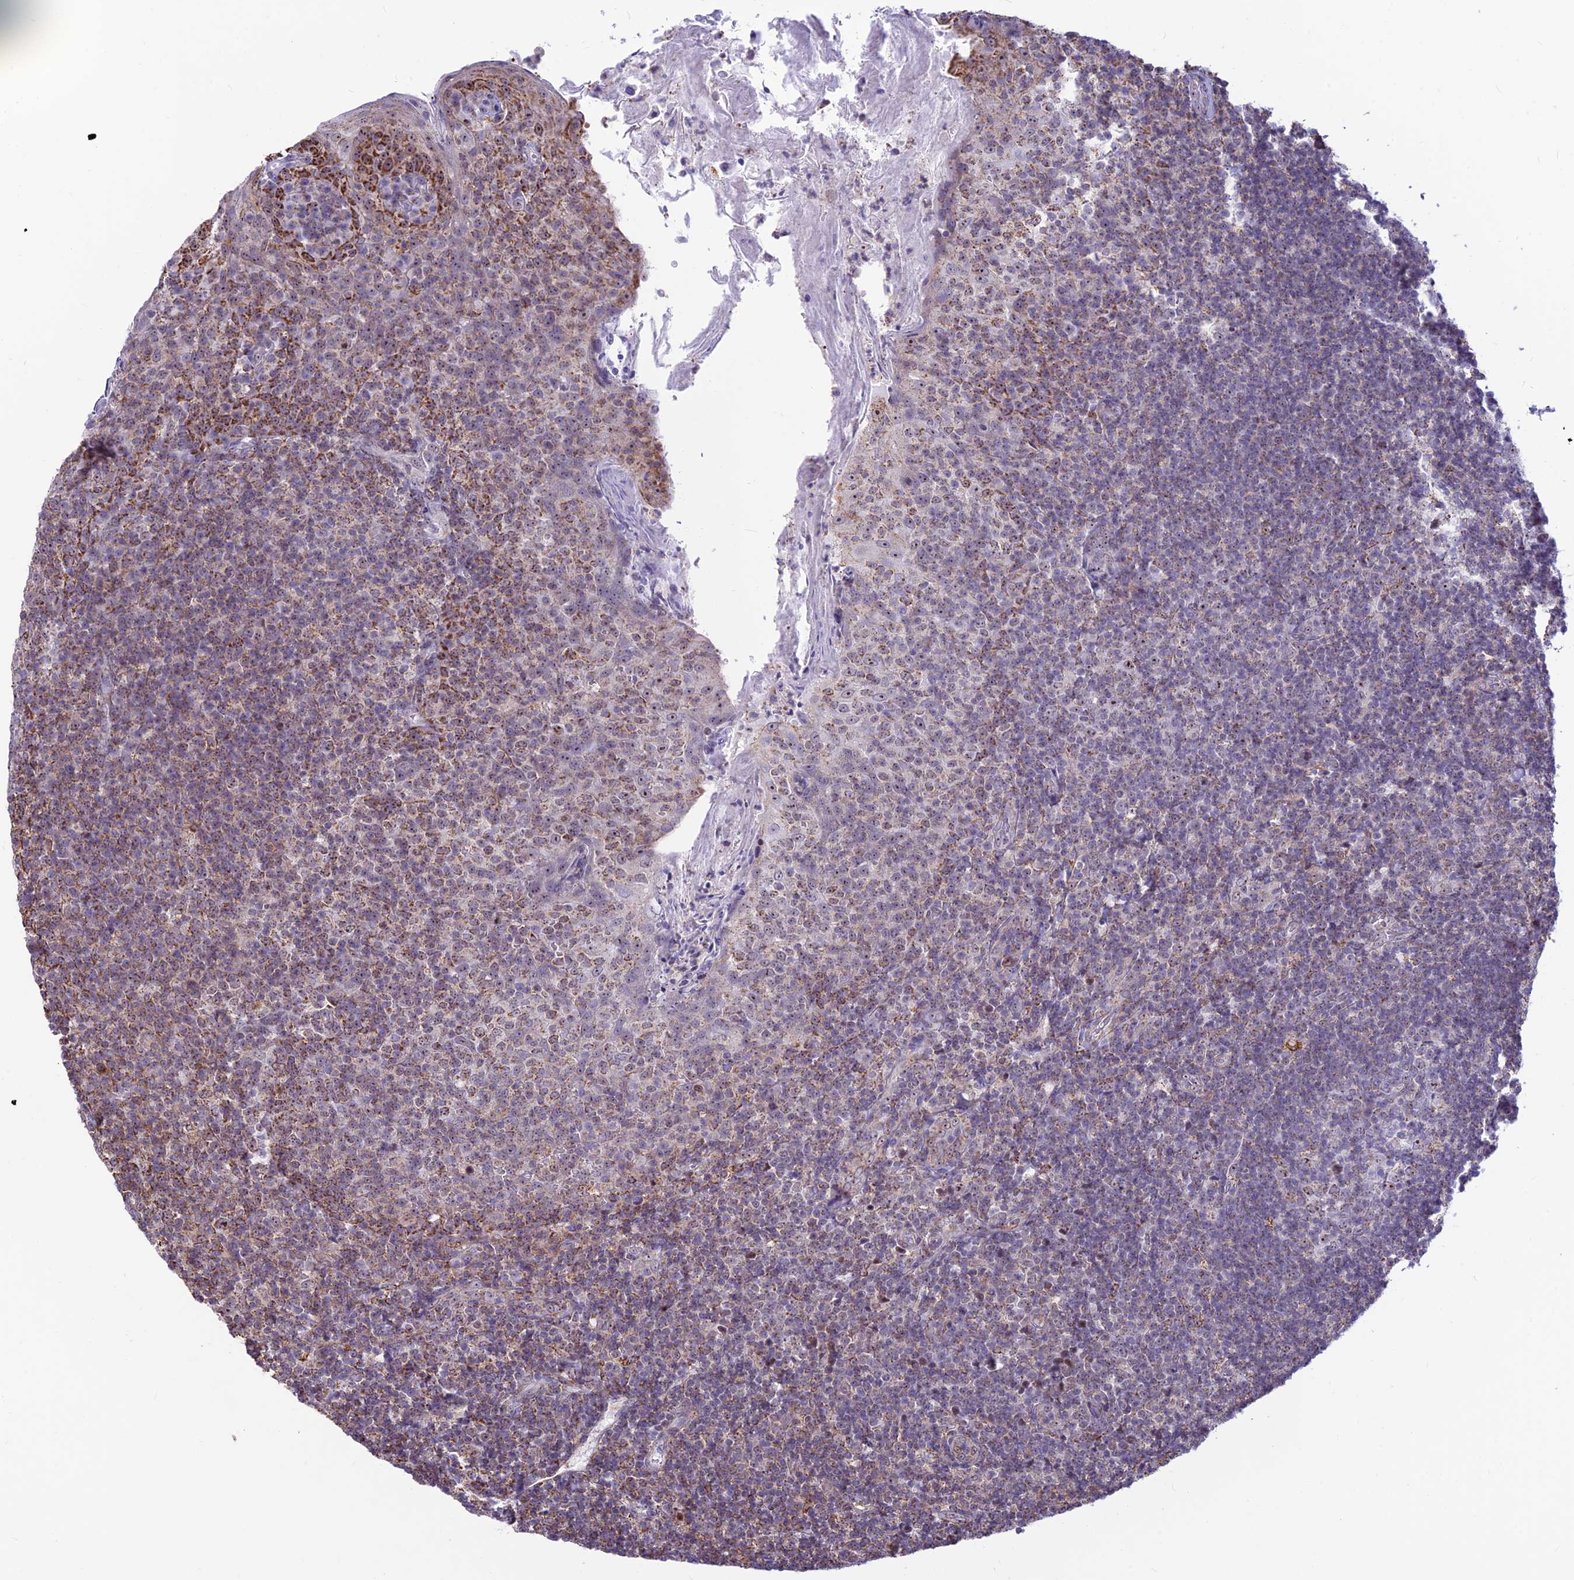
{"staining": {"intensity": "moderate", "quantity": "<25%", "location": "cytoplasmic/membranous,nuclear"}, "tissue": "tonsil", "cell_type": "Germinal center cells", "image_type": "normal", "snomed": [{"axis": "morphology", "description": "Normal tissue, NOS"}, {"axis": "topography", "description": "Tonsil"}], "caption": "An immunohistochemistry photomicrograph of benign tissue is shown. Protein staining in brown highlights moderate cytoplasmic/membranous,nuclear positivity in tonsil within germinal center cells.", "gene": "POLR1G", "patient": {"sex": "female", "age": 10}}